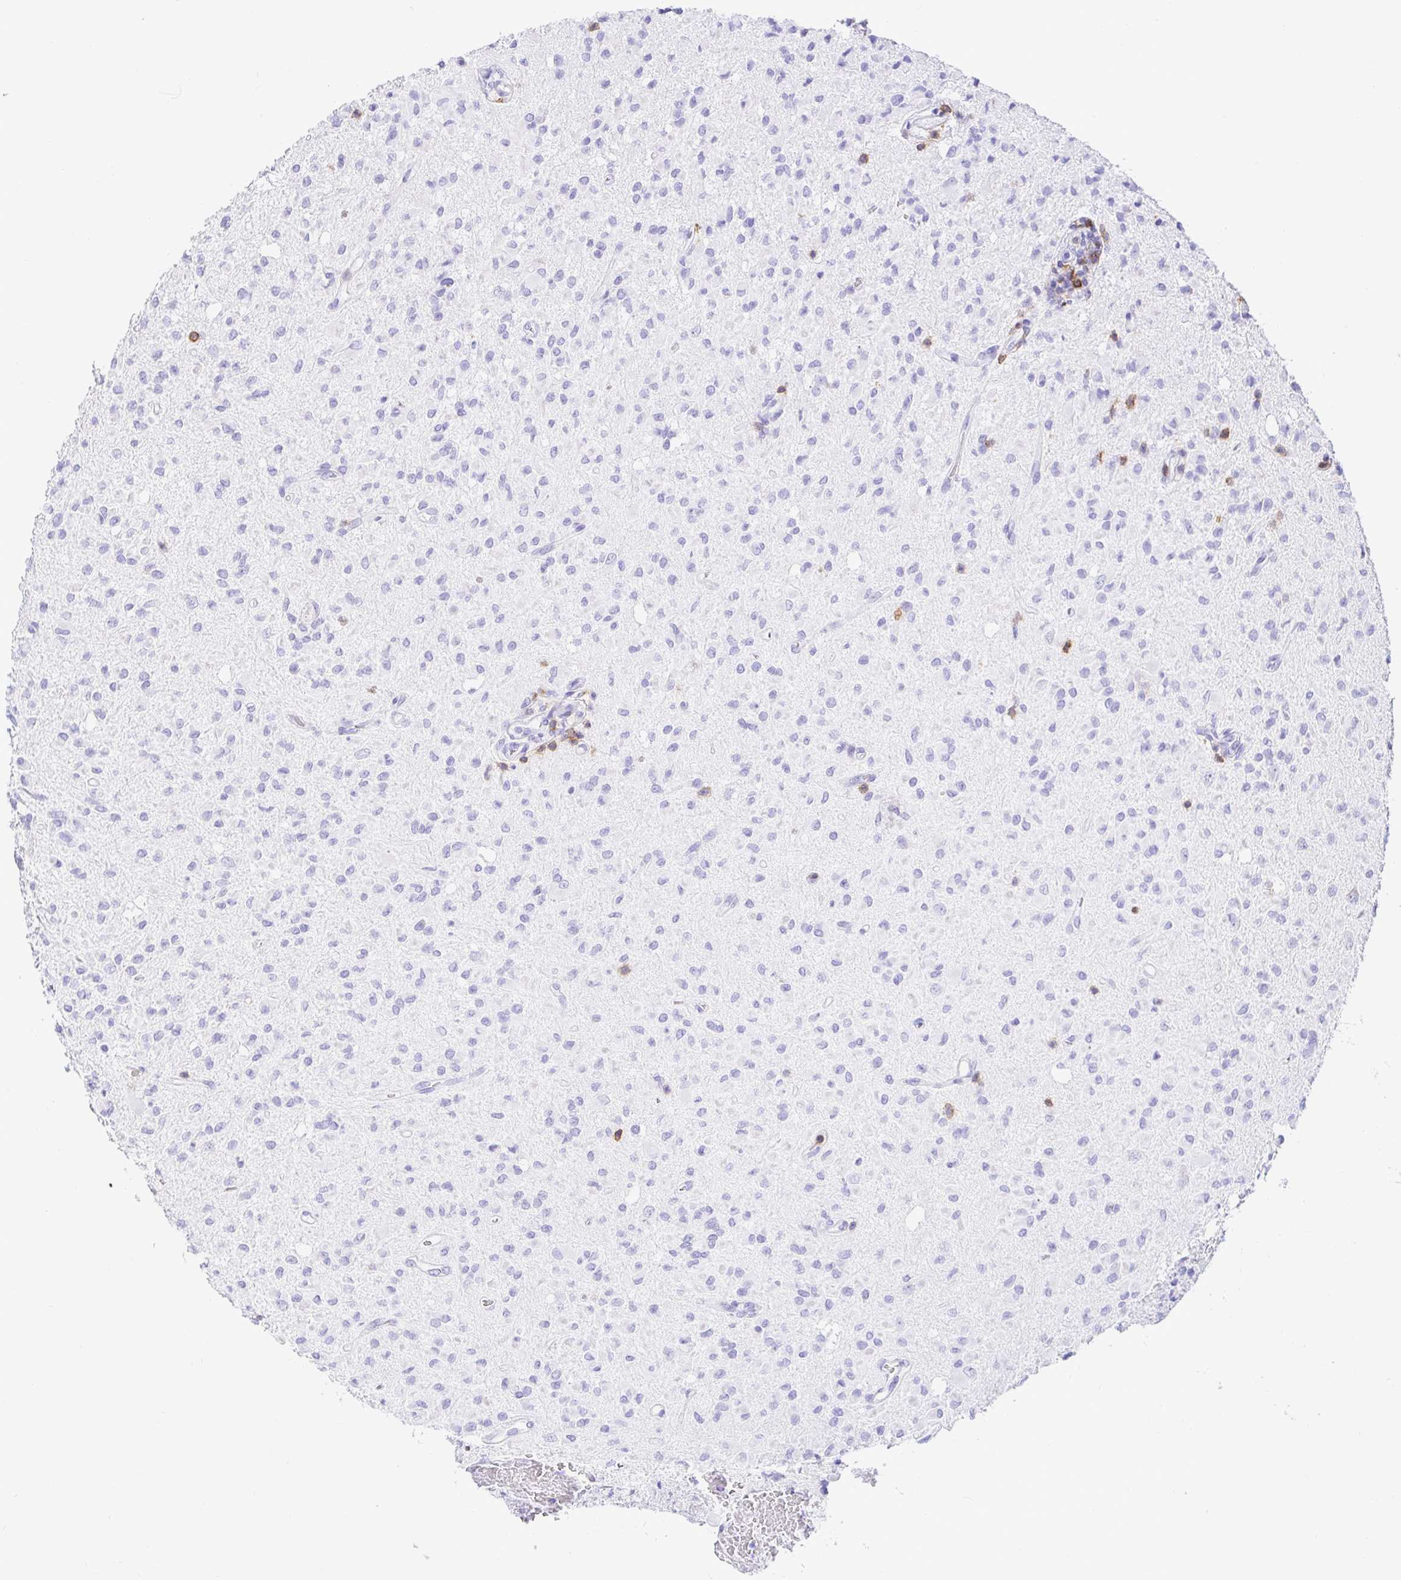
{"staining": {"intensity": "negative", "quantity": "none", "location": "none"}, "tissue": "glioma", "cell_type": "Tumor cells", "image_type": "cancer", "snomed": [{"axis": "morphology", "description": "Glioma, malignant, Low grade"}, {"axis": "topography", "description": "Brain"}], "caption": "An image of malignant low-grade glioma stained for a protein displays no brown staining in tumor cells.", "gene": "CD5", "patient": {"sex": "female", "age": 33}}